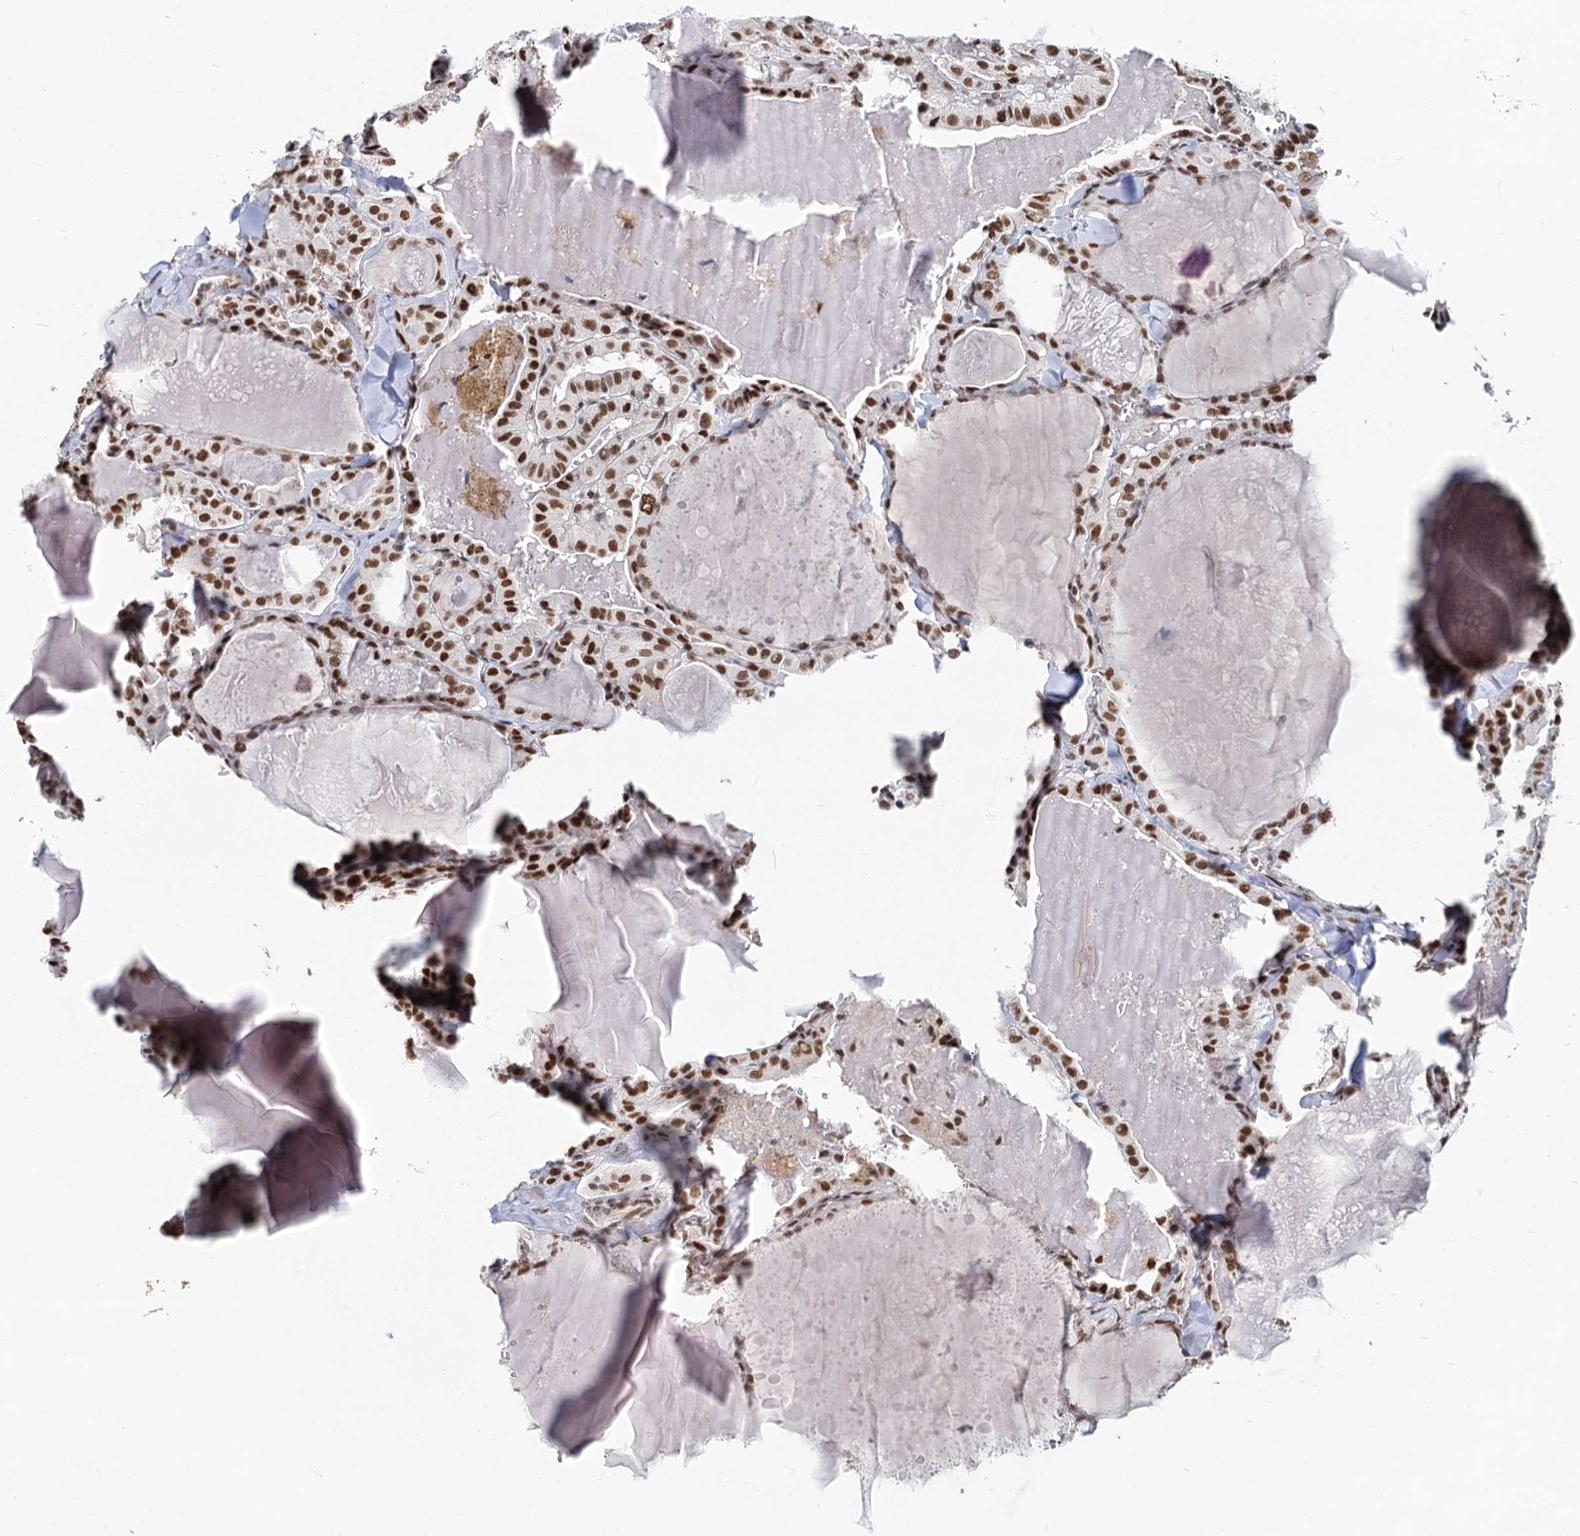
{"staining": {"intensity": "strong", "quantity": ">75%", "location": "nuclear"}, "tissue": "thyroid cancer", "cell_type": "Tumor cells", "image_type": "cancer", "snomed": [{"axis": "morphology", "description": "Papillary adenocarcinoma, NOS"}, {"axis": "topography", "description": "Thyroid gland"}], "caption": "A brown stain labels strong nuclear expression of a protein in human papillary adenocarcinoma (thyroid) tumor cells.", "gene": "METTL14", "patient": {"sex": "male", "age": 52}}